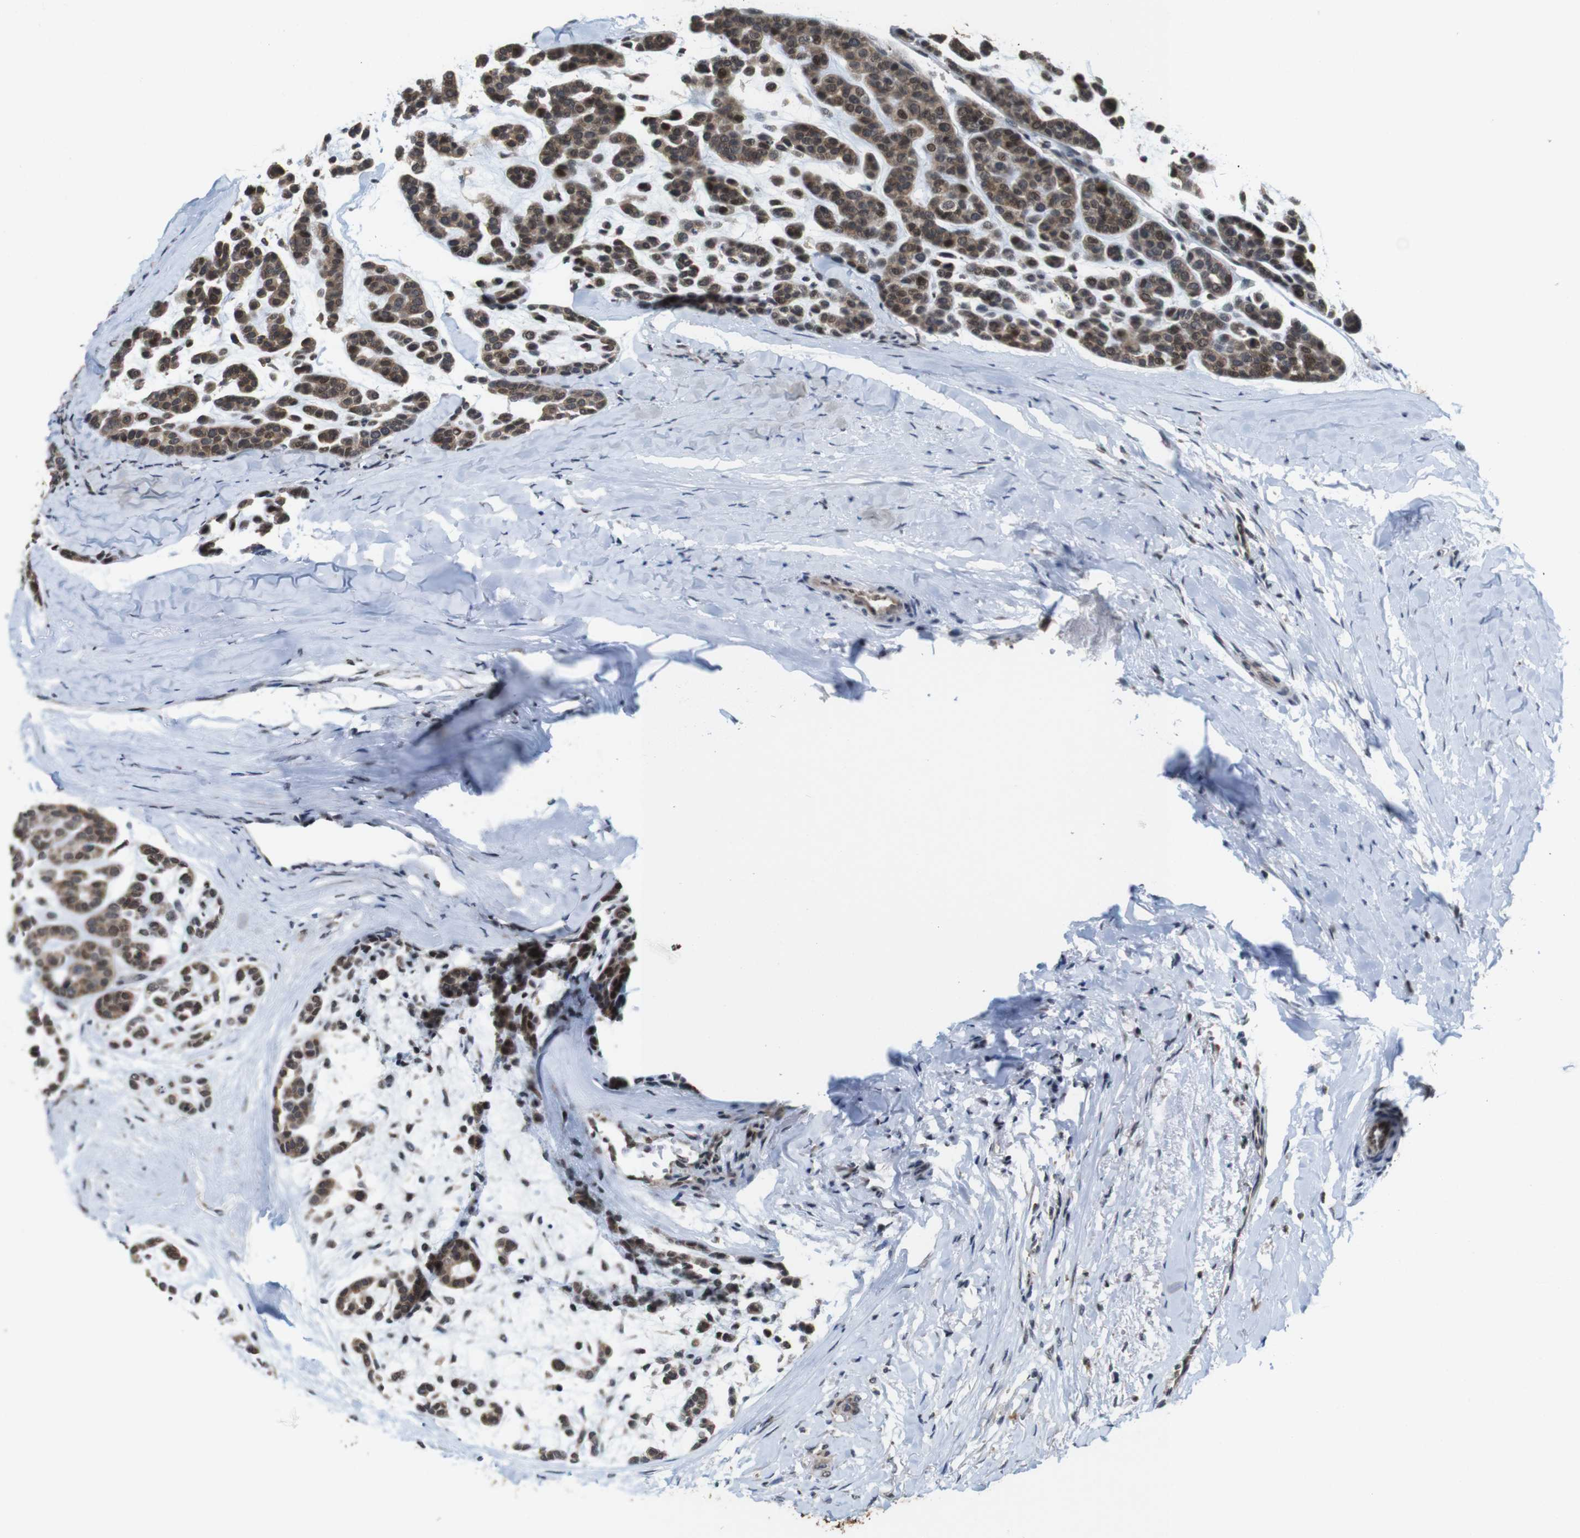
{"staining": {"intensity": "moderate", "quantity": ">75%", "location": "cytoplasmic/membranous,nuclear"}, "tissue": "head and neck cancer", "cell_type": "Tumor cells", "image_type": "cancer", "snomed": [{"axis": "morphology", "description": "Adenocarcinoma, NOS"}, {"axis": "morphology", "description": "Adenoma, NOS"}, {"axis": "topography", "description": "Head-Neck"}], "caption": "A micrograph showing moderate cytoplasmic/membranous and nuclear staining in approximately >75% of tumor cells in adenocarcinoma (head and neck), as visualized by brown immunohistochemical staining.", "gene": "PNMA8A", "patient": {"sex": "female", "age": 55}}